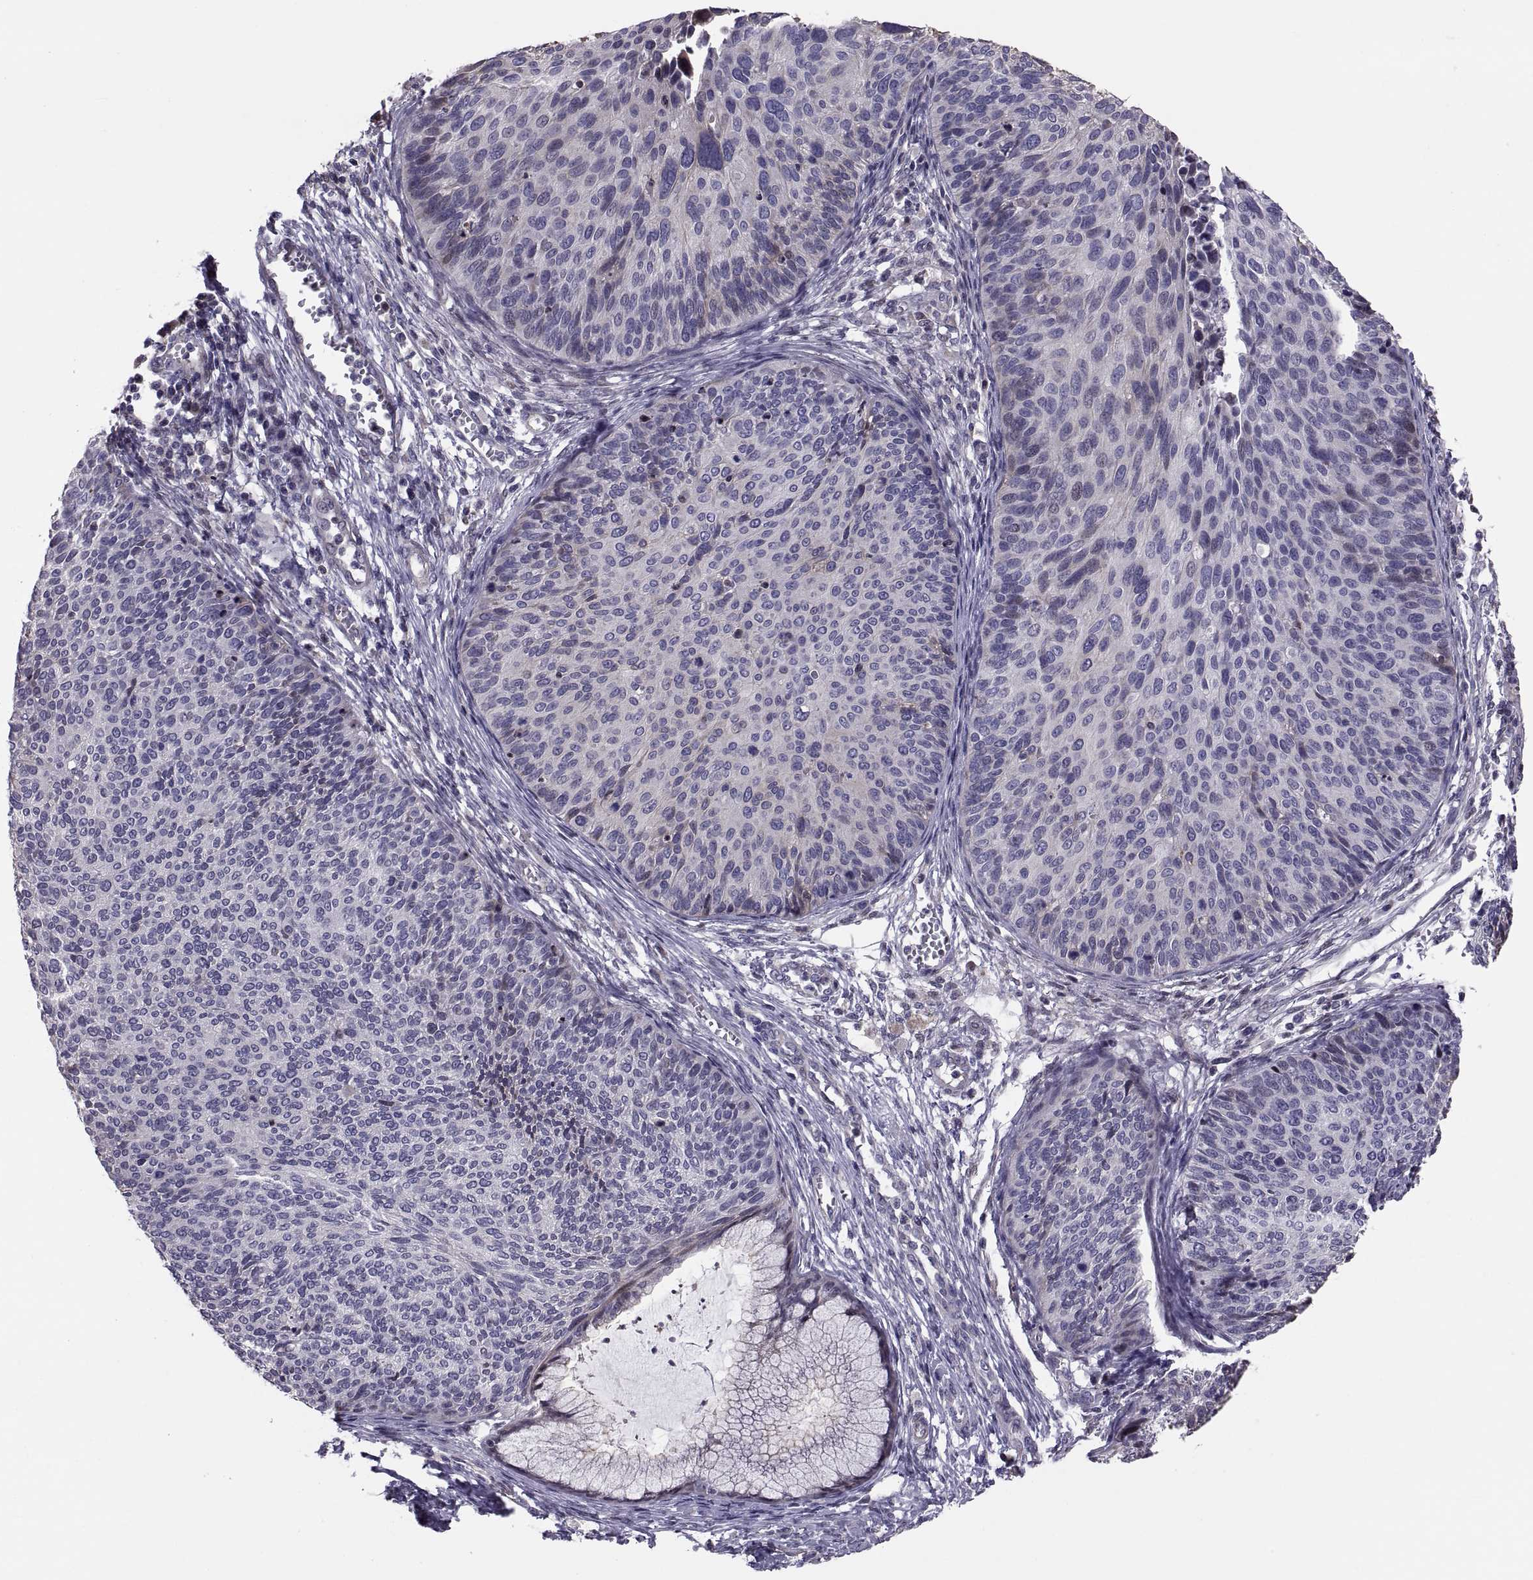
{"staining": {"intensity": "weak", "quantity": "<25%", "location": "cytoplasmic/membranous"}, "tissue": "cervical cancer", "cell_type": "Tumor cells", "image_type": "cancer", "snomed": [{"axis": "morphology", "description": "Squamous cell carcinoma, NOS"}, {"axis": "topography", "description": "Cervix"}], "caption": "Cervical cancer (squamous cell carcinoma) was stained to show a protein in brown. There is no significant staining in tumor cells.", "gene": "ANO1", "patient": {"sex": "female", "age": 36}}